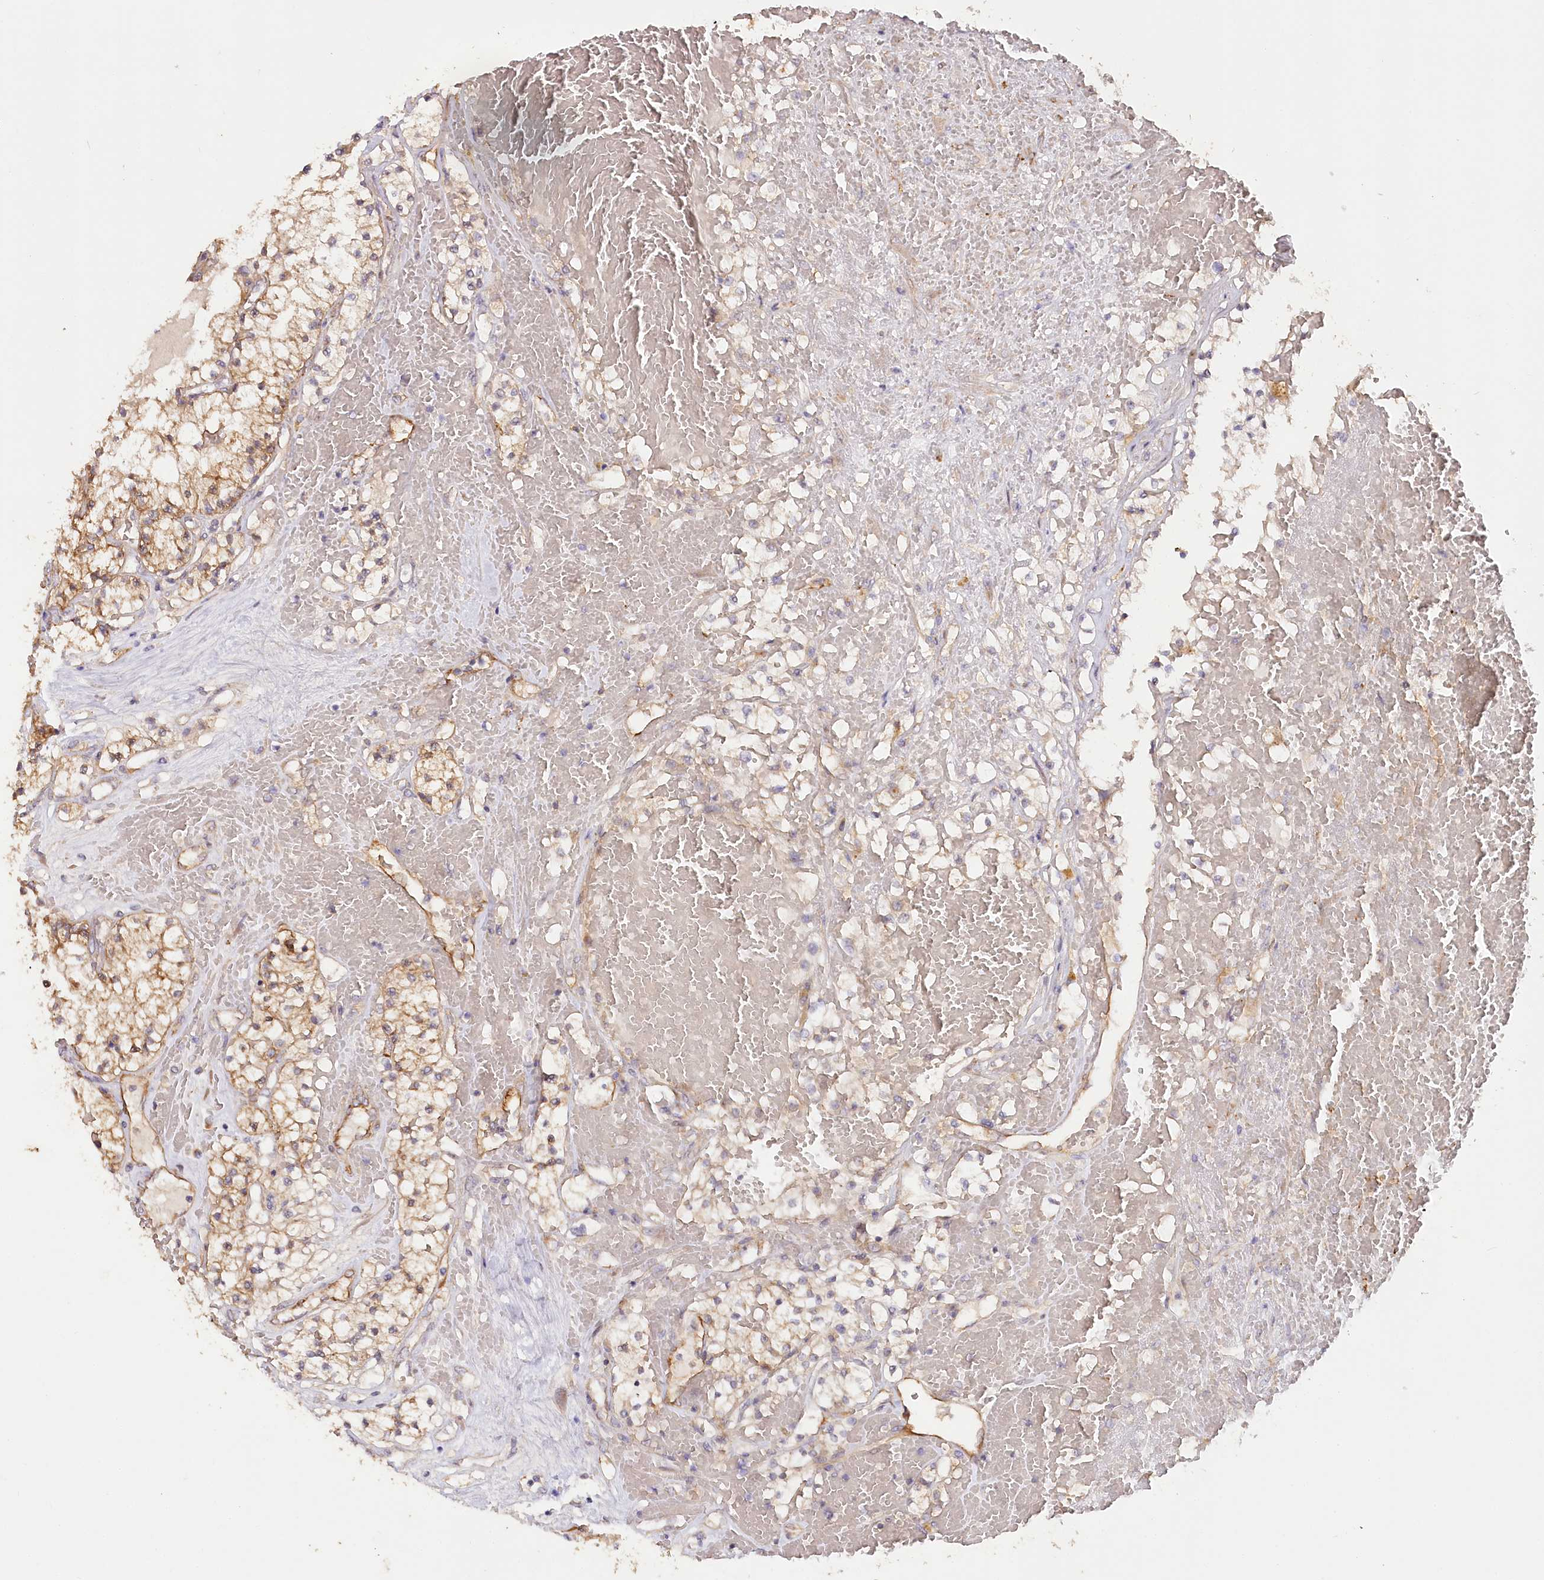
{"staining": {"intensity": "moderate", "quantity": ">75%", "location": "cytoplasmic/membranous"}, "tissue": "renal cancer", "cell_type": "Tumor cells", "image_type": "cancer", "snomed": [{"axis": "morphology", "description": "Normal tissue, NOS"}, {"axis": "morphology", "description": "Adenocarcinoma, NOS"}, {"axis": "topography", "description": "Kidney"}], "caption": "Human adenocarcinoma (renal) stained for a protein (brown) exhibits moderate cytoplasmic/membranous positive staining in about >75% of tumor cells.", "gene": "IRAK1BP1", "patient": {"sex": "male", "age": 68}}